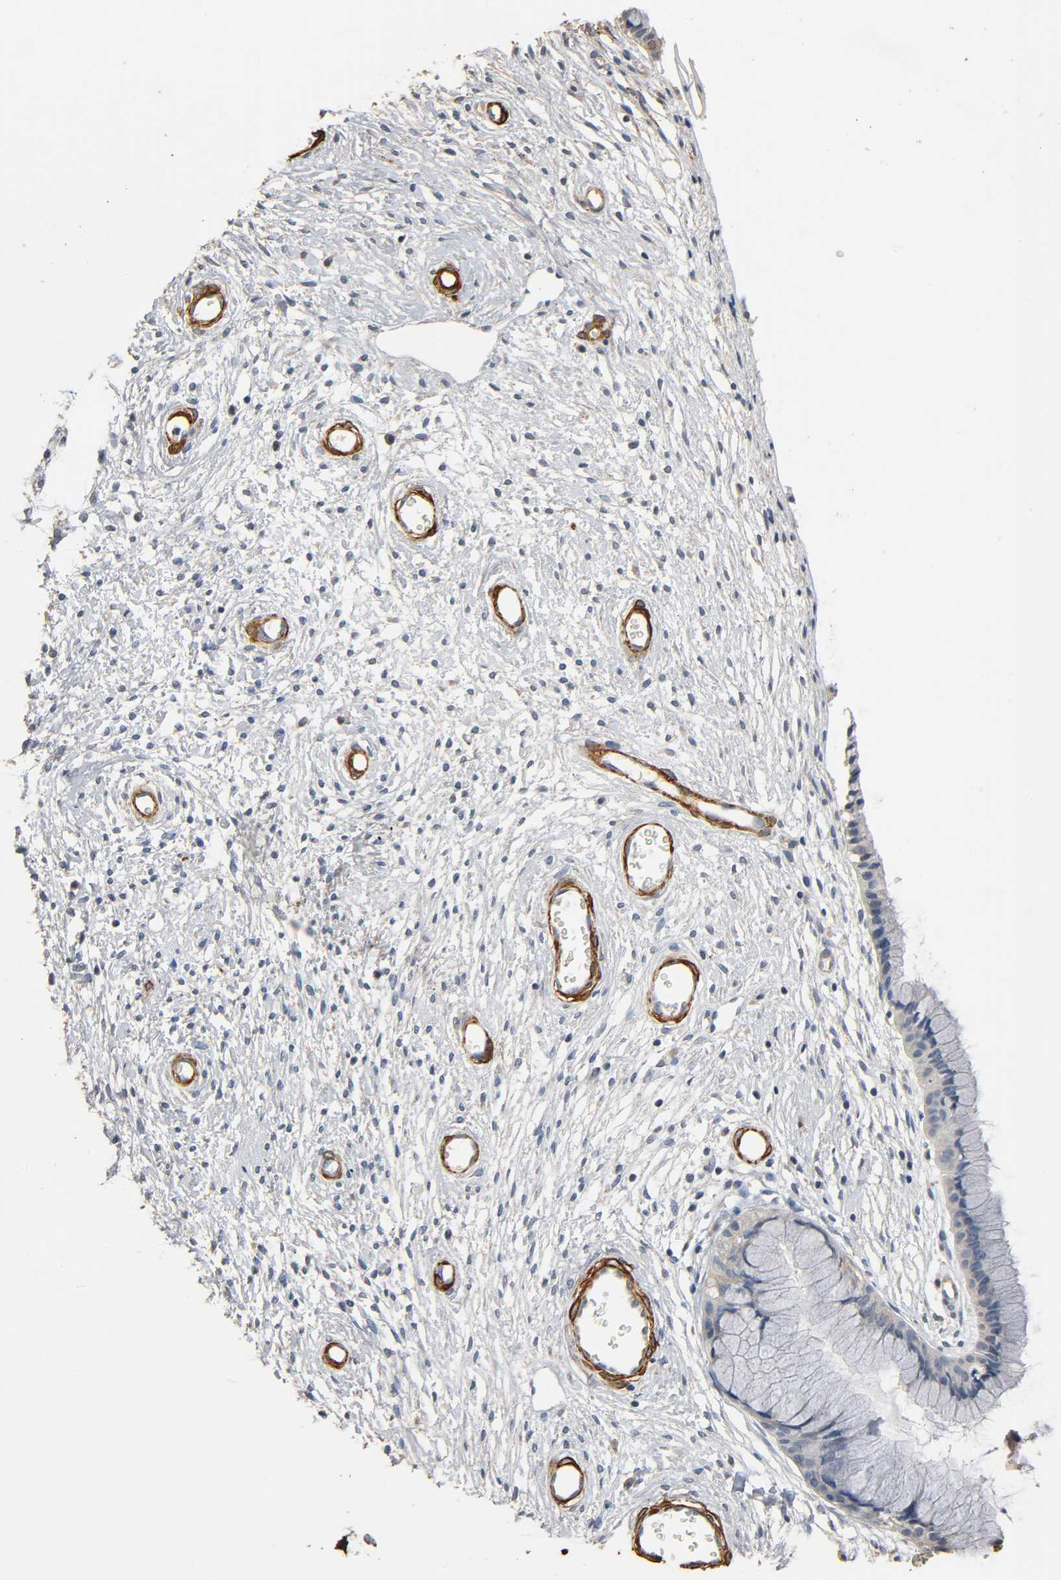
{"staining": {"intensity": "weak", "quantity": "<25%", "location": "cytoplasmic/membranous"}, "tissue": "cervix", "cell_type": "Glandular cells", "image_type": "normal", "snomed": [{"axis": "morphology", "description": "Normal tissue, NOS"}, {"axis": "topography", "description": "Cervix"}], "caption": "Glandular cells show no significant protein staining in normal cervix. Nuclei are stained in blue.", "gene": "GSTA1", "patient": {"sex": "female", "age": 55}}